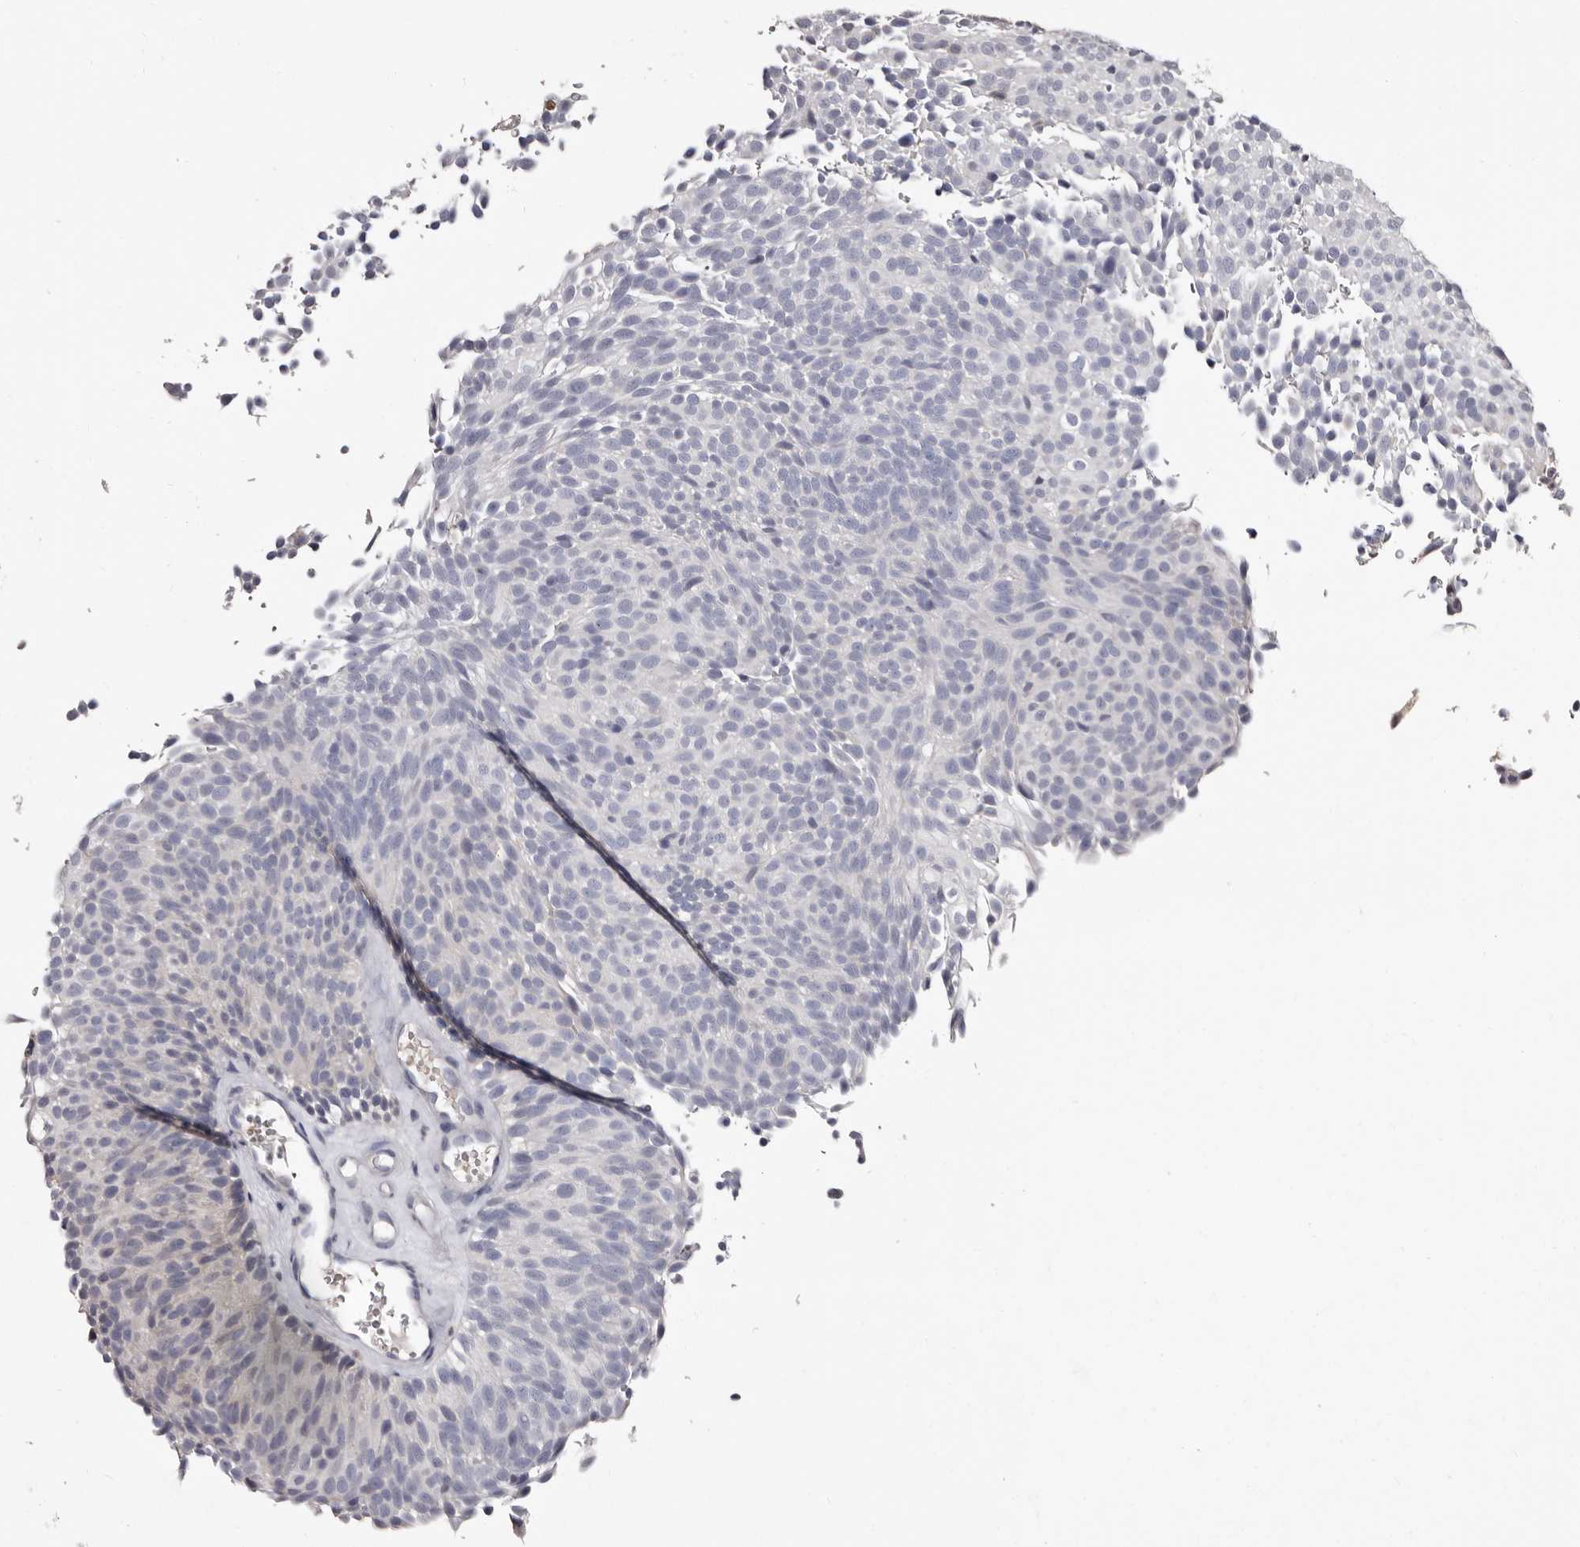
{"staining": {"intensity": "weak", "quantity": "<25%", "location": "cytoplasmic/membranous"}, "tissue": "urothelial cancer", "cell_type": "Tumor cells", "image_type": "cancer", "snomed": [{"axis": "morphology", "description": "Urothelial carcinoma, Low grade"}, {"axis": "topography", "description": "Urinary bladder"}], "caption": "A high-resolution photomicrograph shows IHC staining of urothelial cancer, which demonstrates no significant expression in tumor cells.", "gene": "DNPH1", "patient": {"sex": "male", "age": 78}}